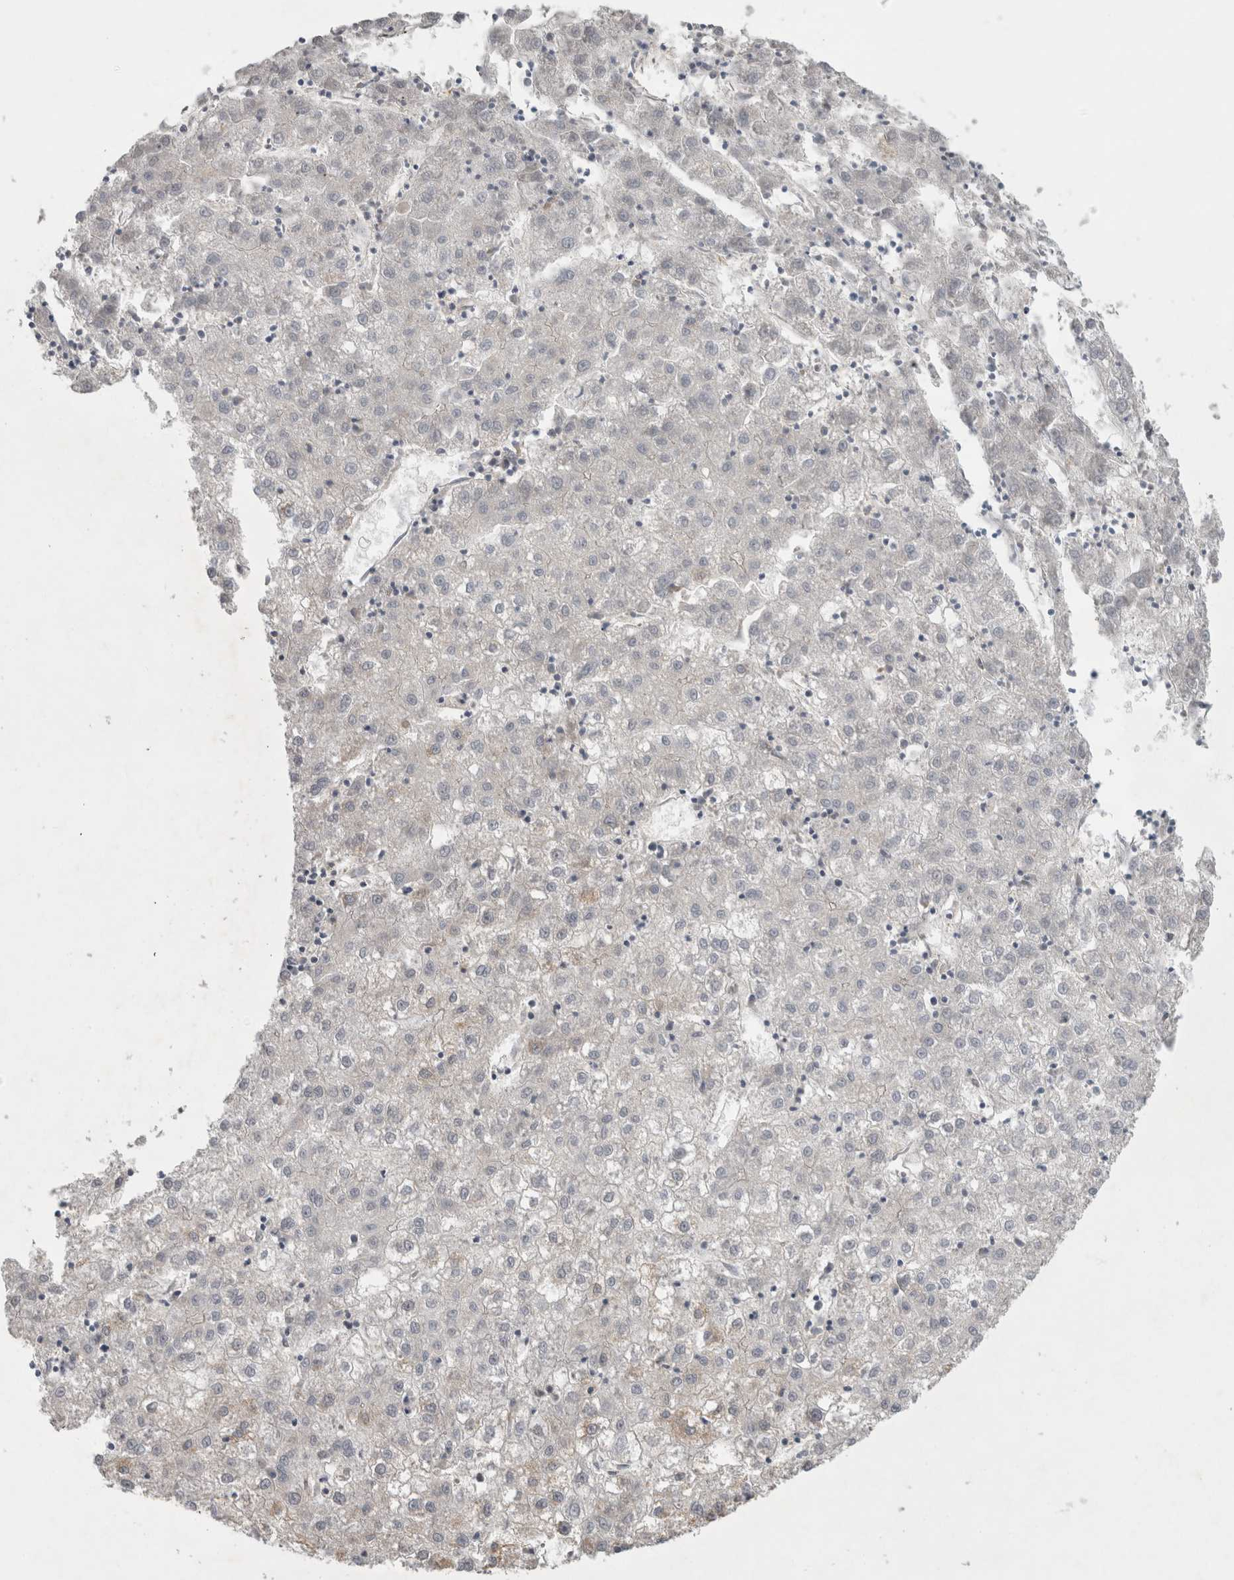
{"staining": {"intensity": "negative", "quantity": "none", "location": "none"}, "tissue": "liver cancer", "cell_type": "Tumor cells", "image_type": "cancer", "snomed": [{"axis": "morphology", "description": "Carcinoma, Hepatocellular, NOS"}, {"axis": "topography", "description": "Liver"}], "caption": "This is a image of IHC staining of liver hepatocellular carcinoma, which shows no positivity in tumor cells. (IHC, brightfield microscopy, high magnification).", "gene": "KCNIP1", "patient": {"sex": "male", "age": 72}}